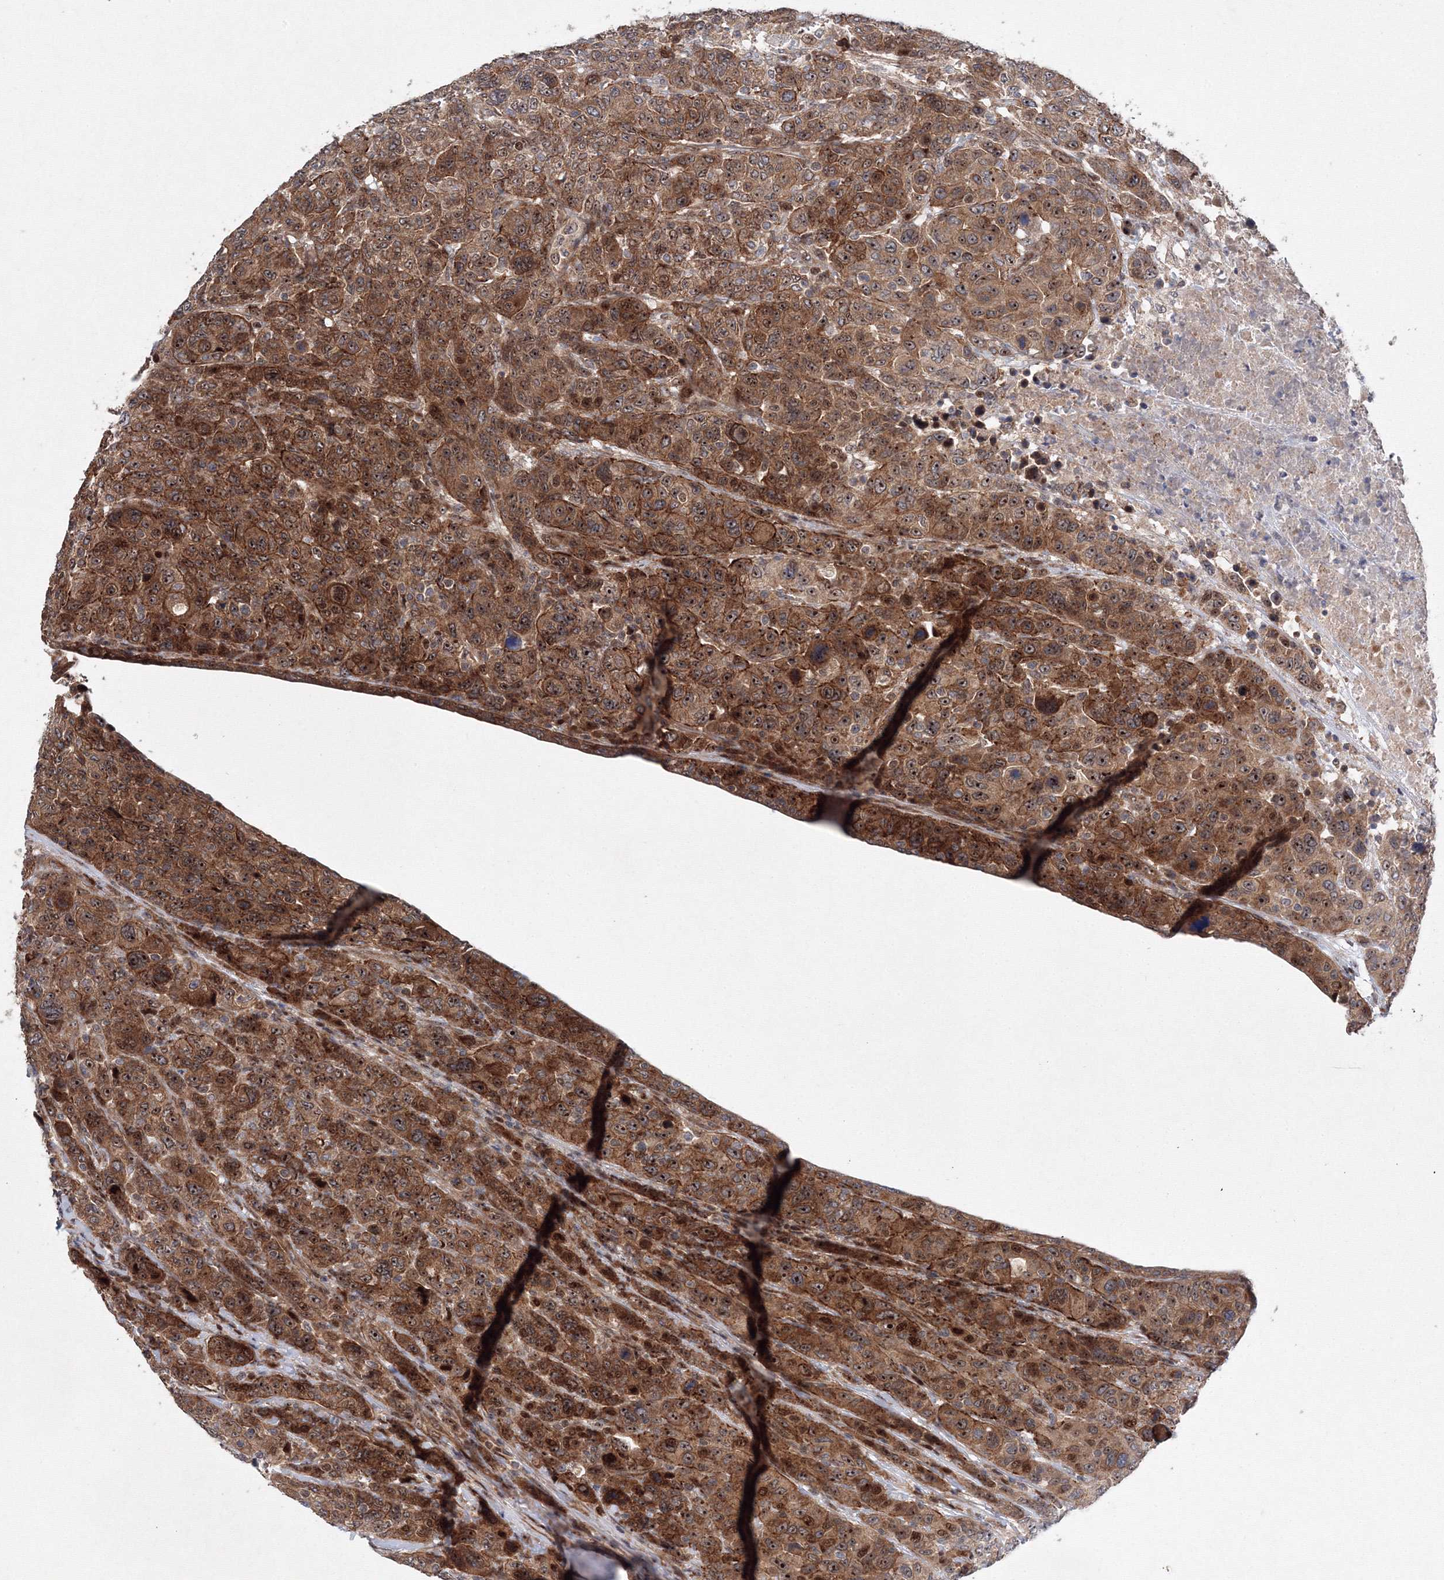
{"staining": {"intensity": "strong", "quantity": ">75%", "location": "cytoplasmic/membranous,nuclear"}, "tissue": "breast cancer", "cell_type": "Tumor cells", "image_type": "cancer", "snomed": [{"axis": "morphology", "description": "Duct carcinoma"}, {"axis": "topography", "description": "Breast"}], "caption": "Immunohistochemistry (IHC) image of neoplastic tissue: human invasive ductal carcinoma (breast) stained using immunohistochemistry displays high levels of strong protein expression localized specifically in the cytoplasmic/membranous and nuclear of tumor cells, appearing as a cytoplasmic/membranous and nuclear brown color.", "gene": "ANKAR", "patient": {"sex": "female", "age": 37}}